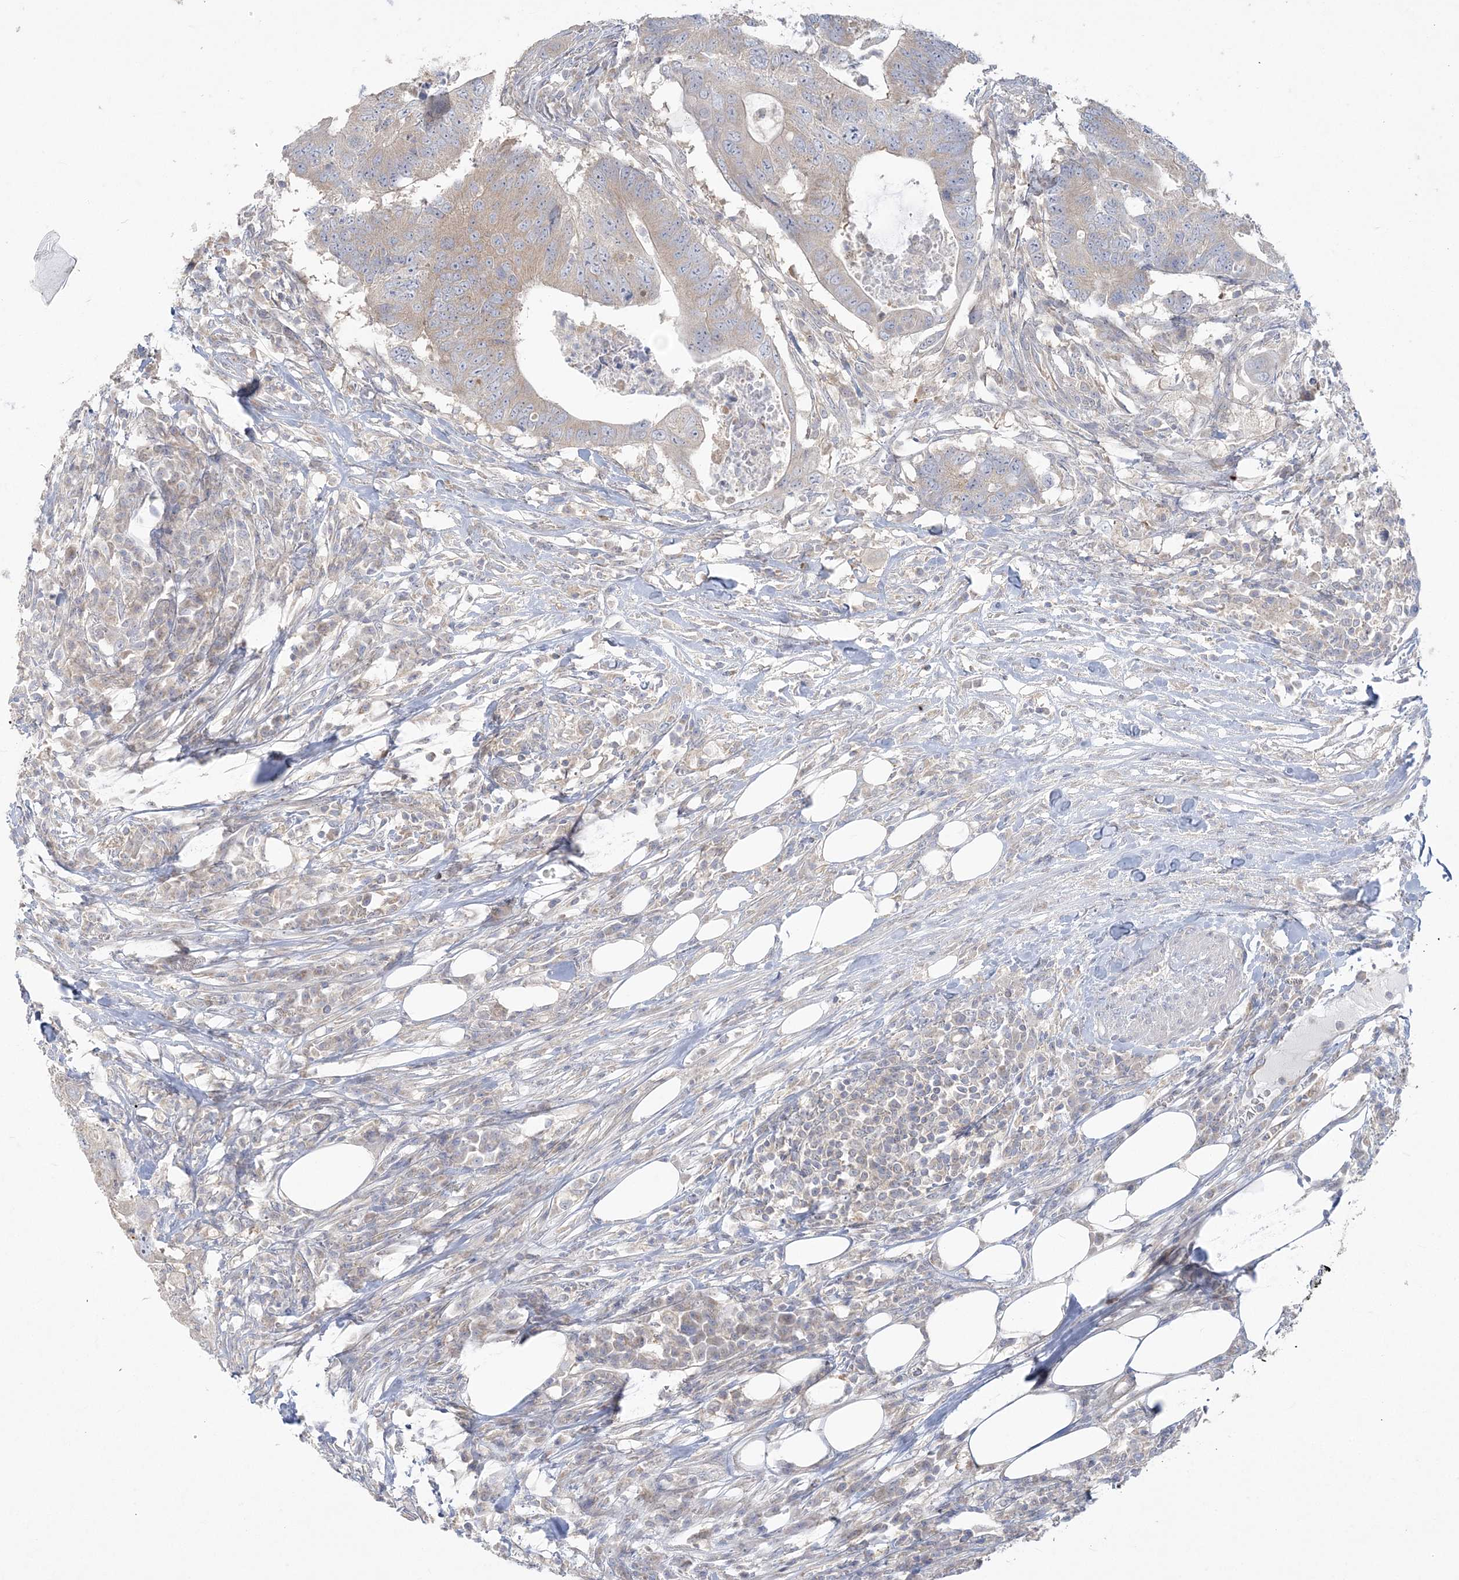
{"staining": {"intensity": "weak", "quantity": "25%-75%", "location": "cytoplasmic/membranous"}, "tissue": "colorectal cancer", "cell_type": "Tumor cells", "image_type": "cancer", "snomed": [{"axis": "morphology", "description": "Adenocarcinoma, NOS"}, {"axis": "topography", "description": "Colon"}], "caption": "Protein staining of colorectal adenocarcinoma tissue displays weak cytoplasmic/membranous staining in approximately 25%-75% of tumor cells.", "gene": "ZC3H6", "patient": {"sex": "male", "age": 71}}